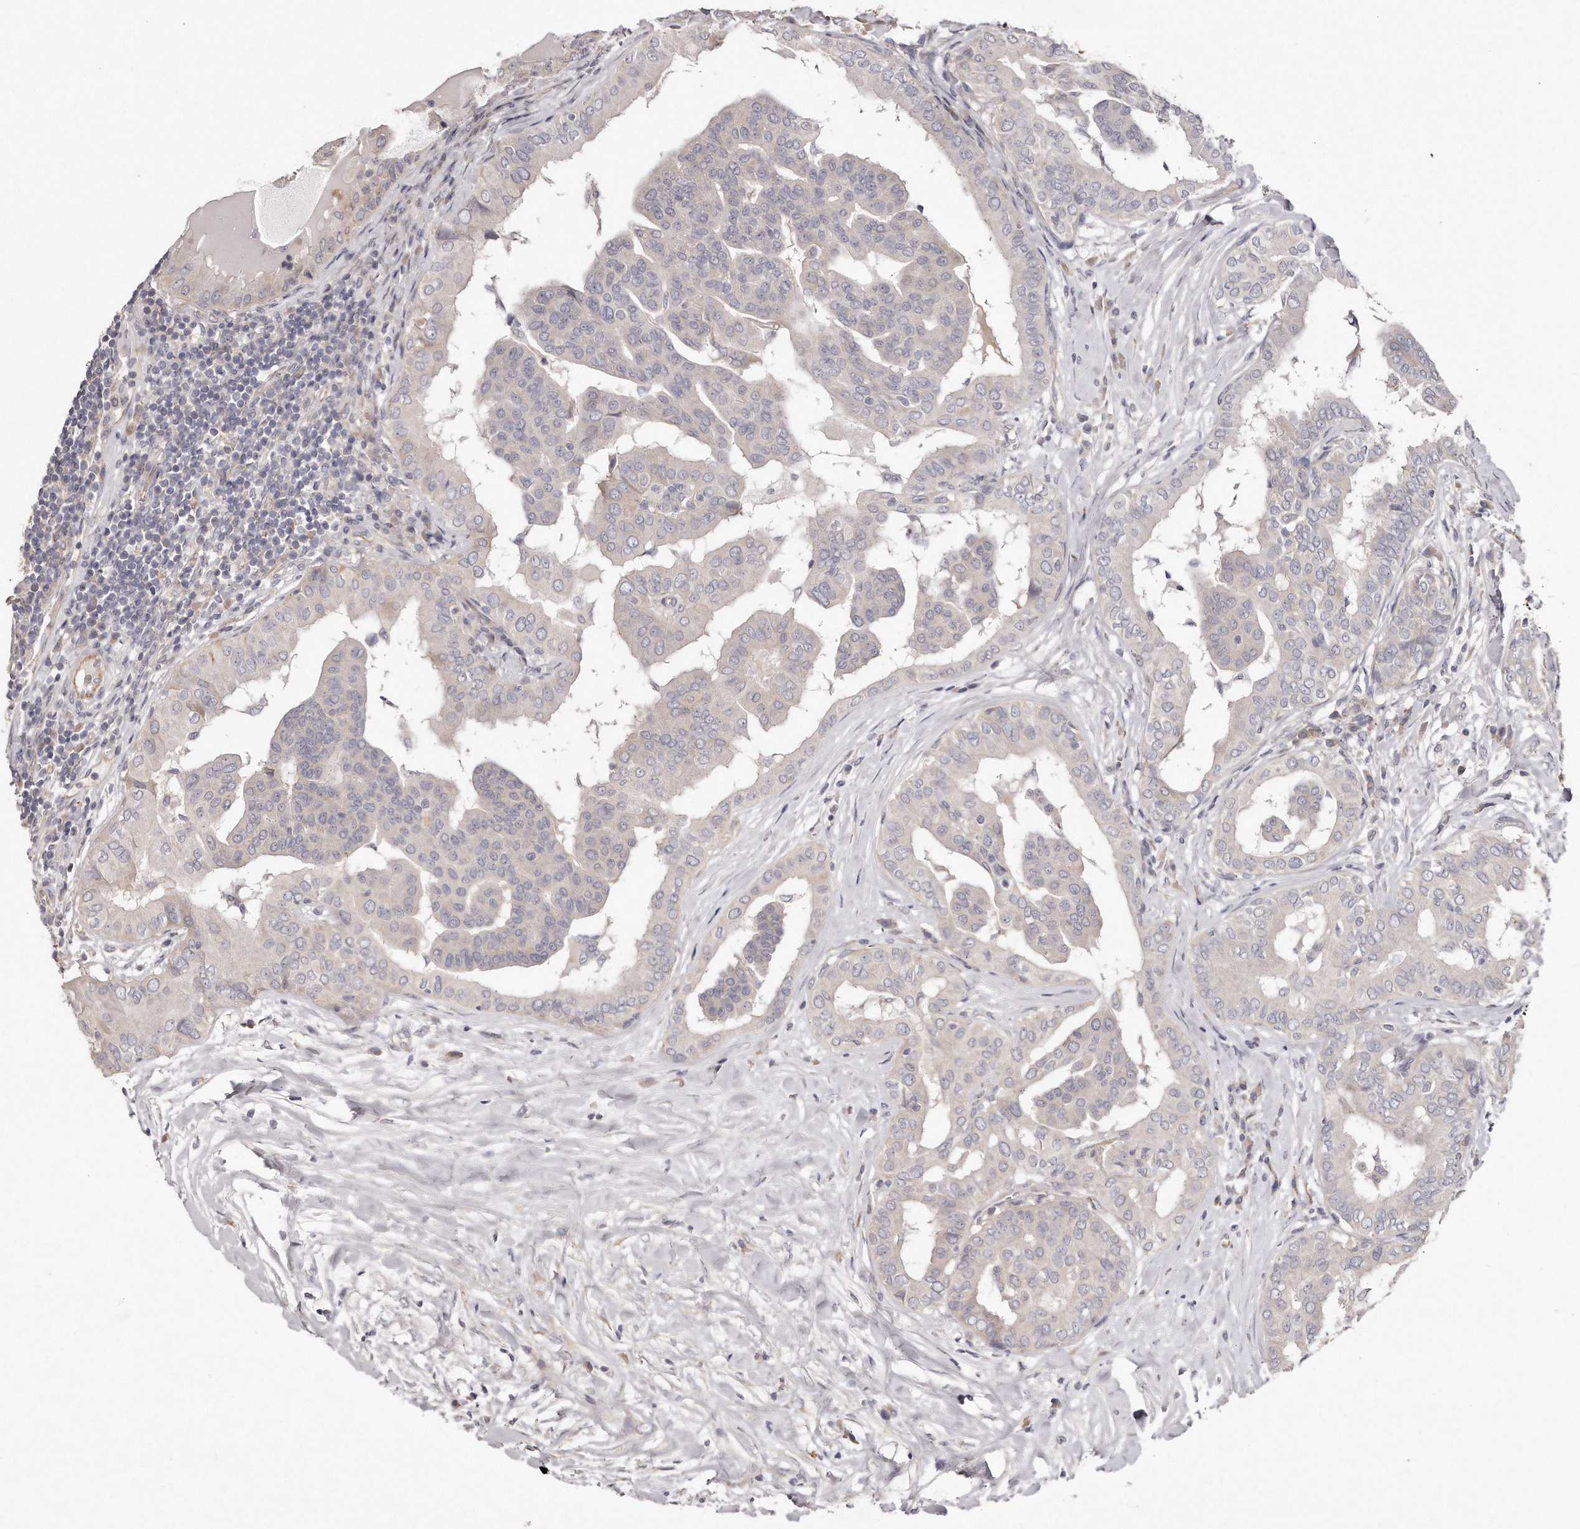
{"staining": {"intensity": "negative", "quantity": "none", "location": "none"}, "tissue": "thyroid cancer", "cell_type": "Tumor cells", "image_type": "cancer", "snomed": [{"axis": "morphology", "description": "Papillary adenocarcinoma, NOS"}, {"axis": "topography", "description": "Thyroid gland"}], "caption": "An image of papillary adenocarcinoma (thyroid) stained for a protein demonstrates no brown staining in tumor cells.", "gene": "TTLL4", "patient": {"sex": "male", "age": 33}}